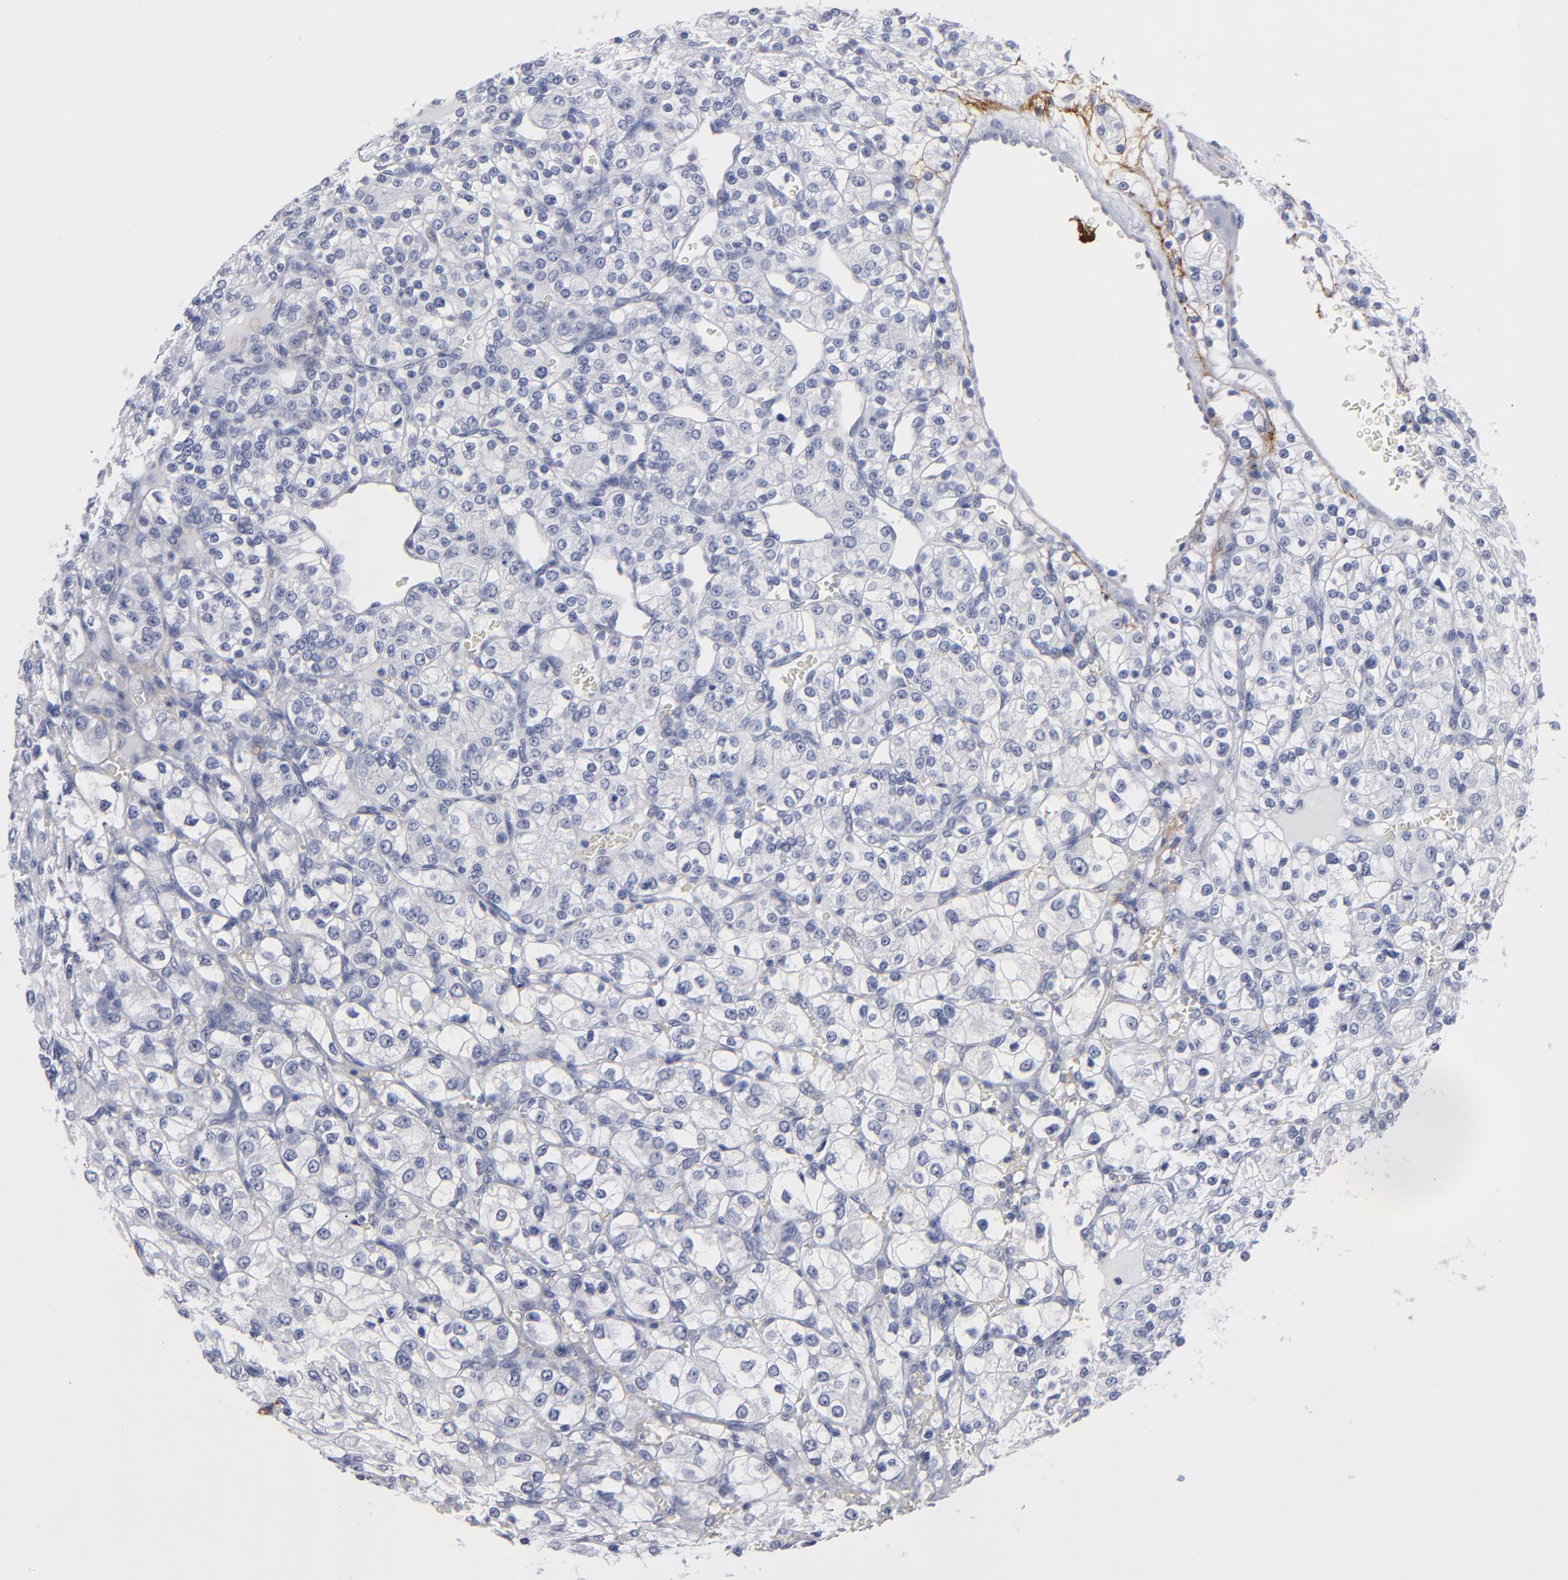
{"staining": {"intensity": "negative", "quantity": "none", "location": "none"}, "tissue": "renal cancer", "cell_type": "Tumor cells", "image_type": "cancer", "snomed": [{"axis": "morphology", "description": "Adenocarcinoma, NOS"}, {"axis": "topography", "description": "Kidney"}], "caption": "IHC image of neoplastic tissue: human renal adenocarcinoma stained with DAB (3,3'-diaminobenzidine) demonstrates no significant protein staining in tumor cells.", "gene": "EMILIN1", "patient": {"sex": "female", "age": 62}}